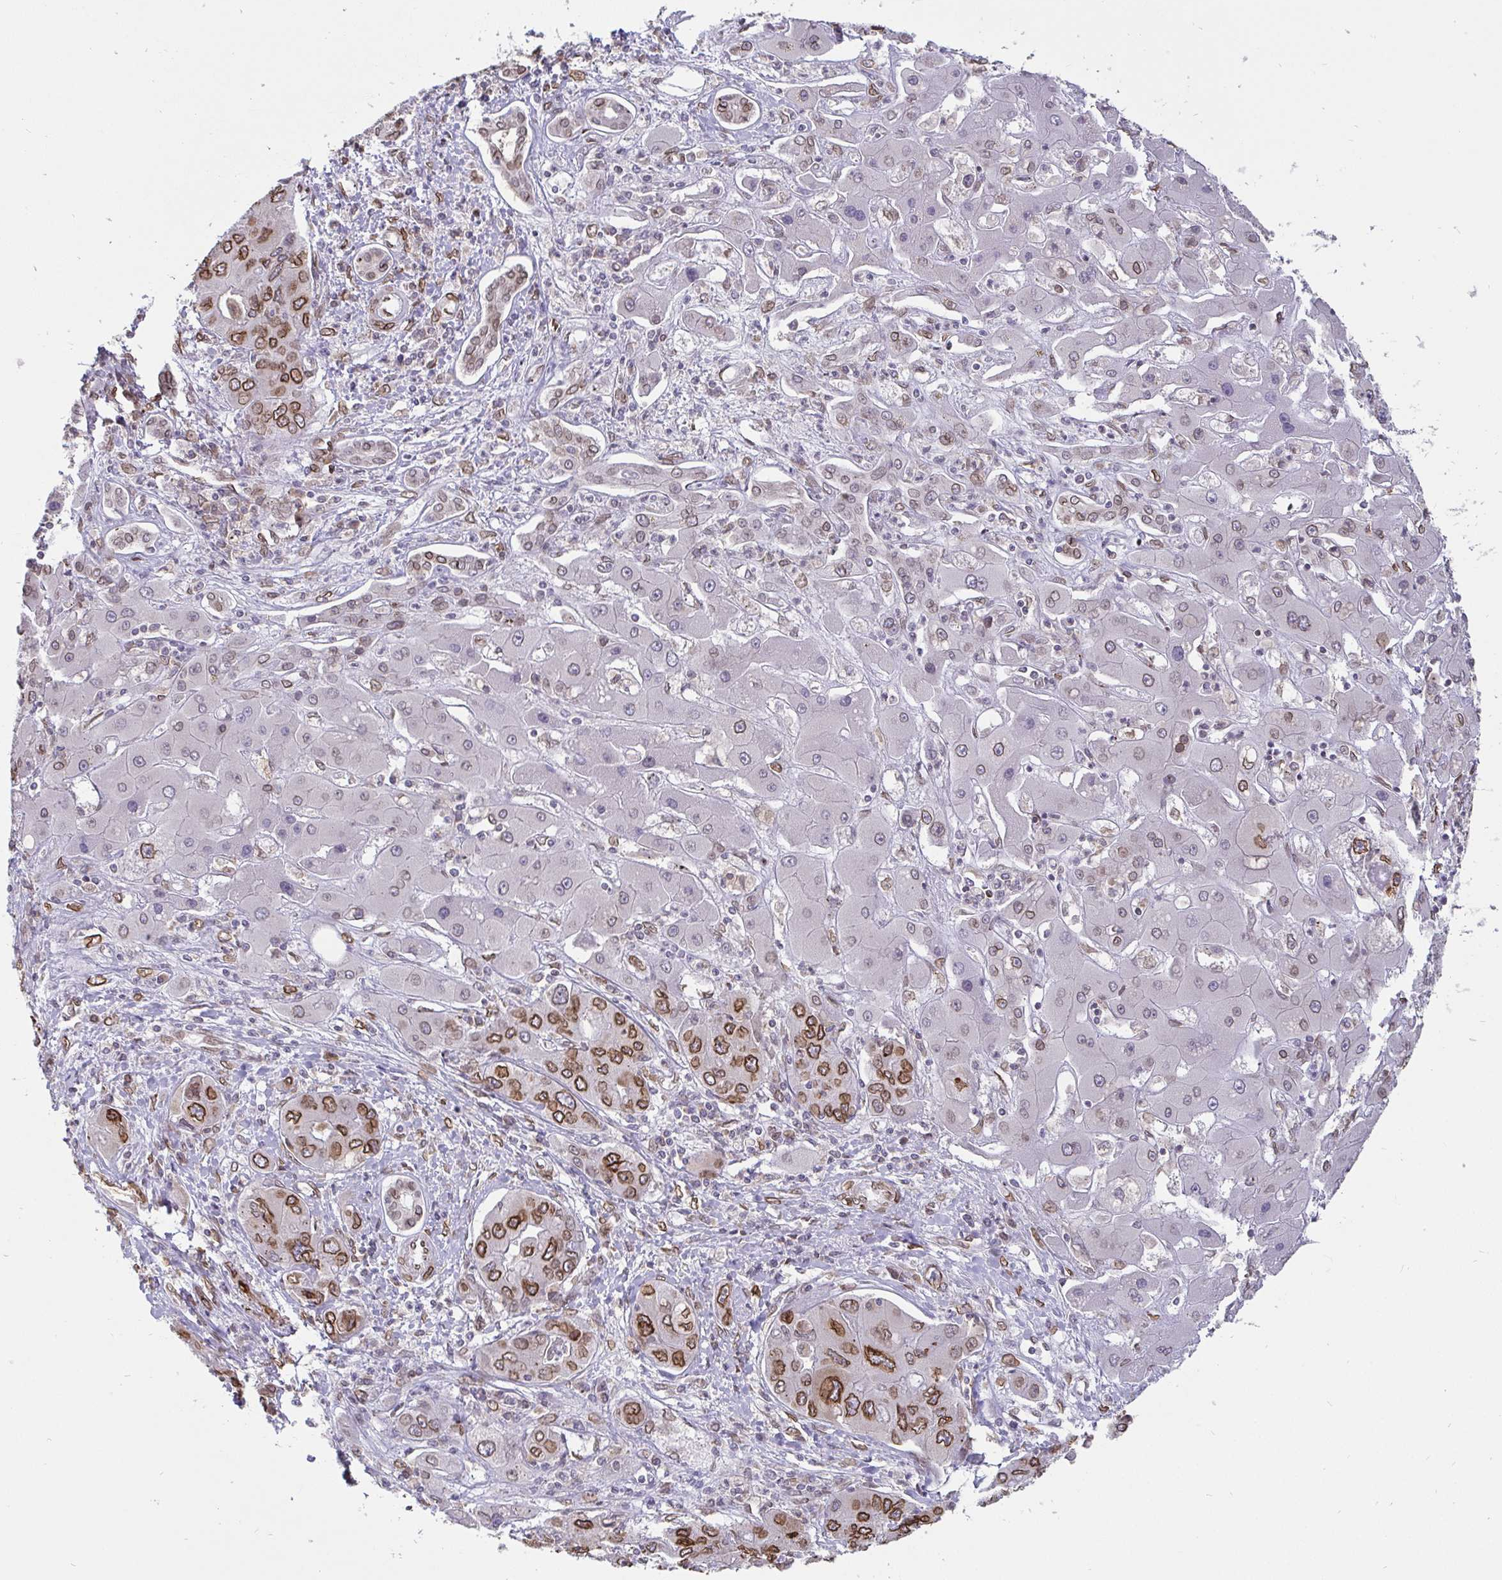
{"staining": {"intensity": "moderate", "quantity": ">75%", "location": "cytoplasmic/membranous,nuclear"}, "tissue": "liver cancer", "cell_type": "Tumor cells", "image_type": "cancer", "snomed": [{"axis": "morphology", "description": "Cholangiocarcinoma"}, {"axis": "topography", "description": "Liver"}], "caption": "This photomicrograph demonstrates immunohistochemistry staining of human liver cholangiocarcinoma, with medium moderate cytoplasmic/membranous and nuclear staining in approximately >75% of tumor cells.", "gene": "EMD", "patient": {"sex": "male", "age": 67}}